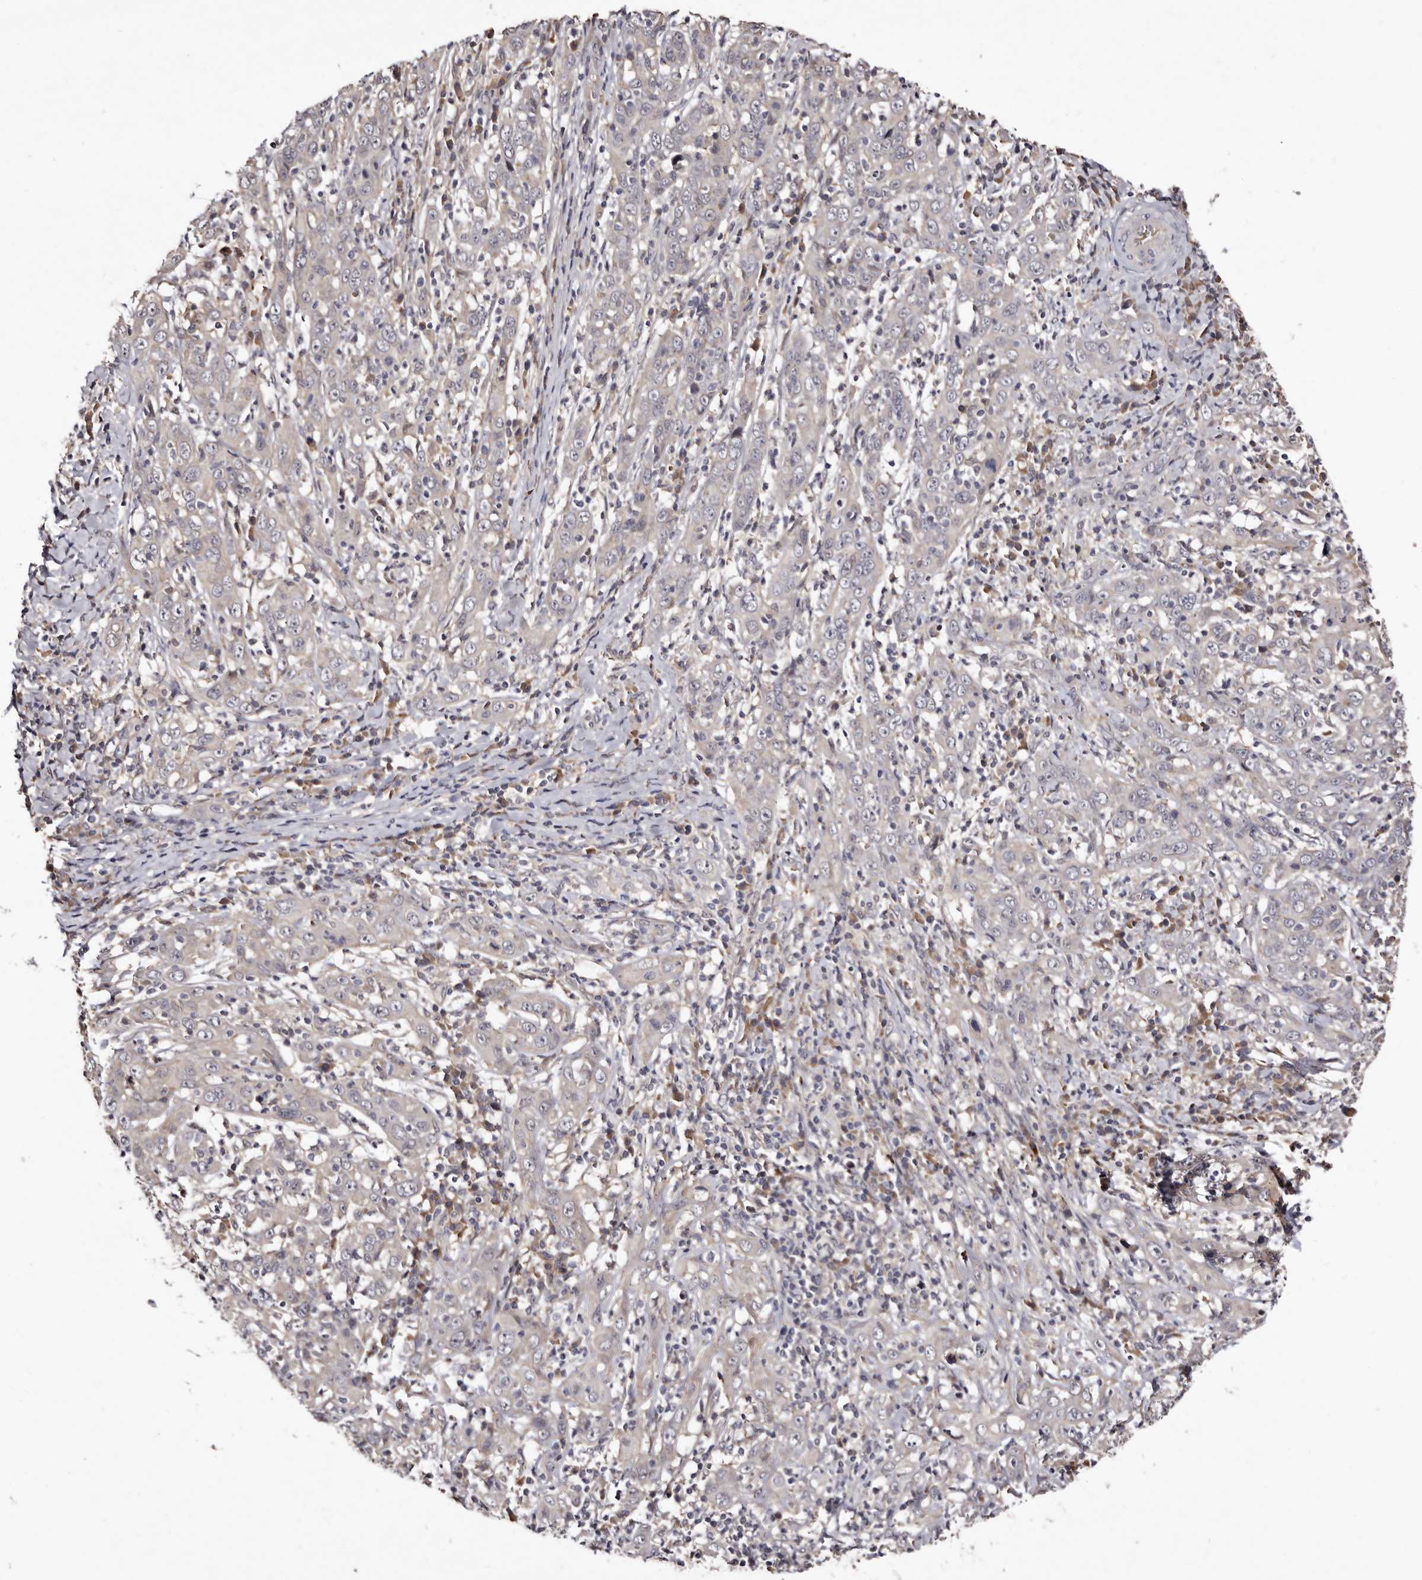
{"staining": {"intensity": "negative", "quantity": "none", "location": "none"}, "tissue": "cervical cancer", "cell_type": "Tumor cells", "image_type": "cancer", "snomed": [{"axis": "morphology", "description": "Squamous cell carcinoma, NOS"}, {"axis": "topography", "description": "Cervix"}], "caption": "Human squamous cell carcinoma (cervical) stained for a protein using immunohistochemistry (IHC) demonstrates no positivity in tumor cells.", "gene": "LANCL2", "patient": {"sex": "female", "age": 46}}